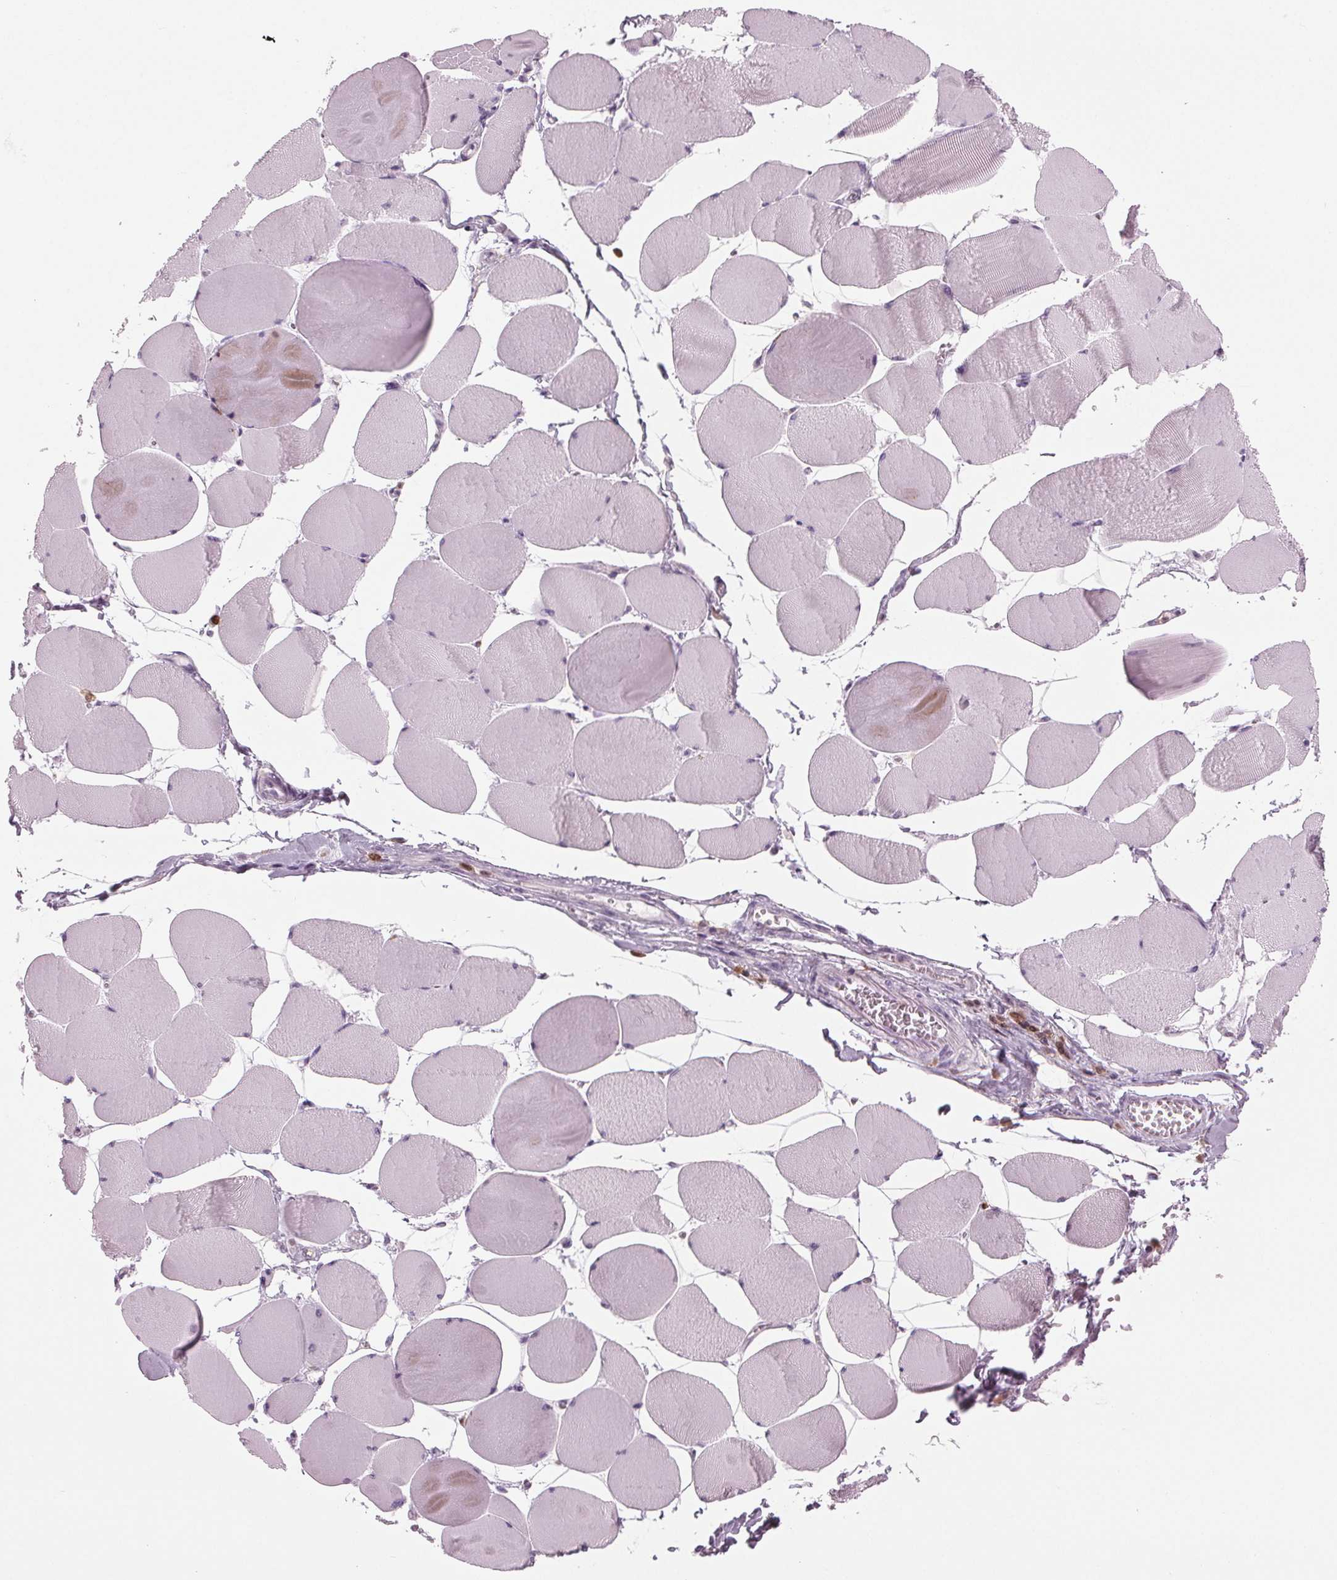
{"staining": {"intensity": "negative", "quantity": "none", "location": "none"}, "tissue": "skeletal muscle", "cell_type": "Myocytes", "image_type": "normal", "snomed": [{"axis": "morphology", "description": "Normal tissue, NOS"}, {"axis": "topography", "description": "Skeletal muscle"}], "caption": "This is a photomicrograph of immunohistochemistry staining of normal skeletal muscle, which shows no expression in myocytes. (DAB (3,3'-diaminobenzidine) immunohistochemistry (IHC) with hematoxylin counter stain).", "gene": "BTLA", "patient": {"sex": "female", "age": 75}}